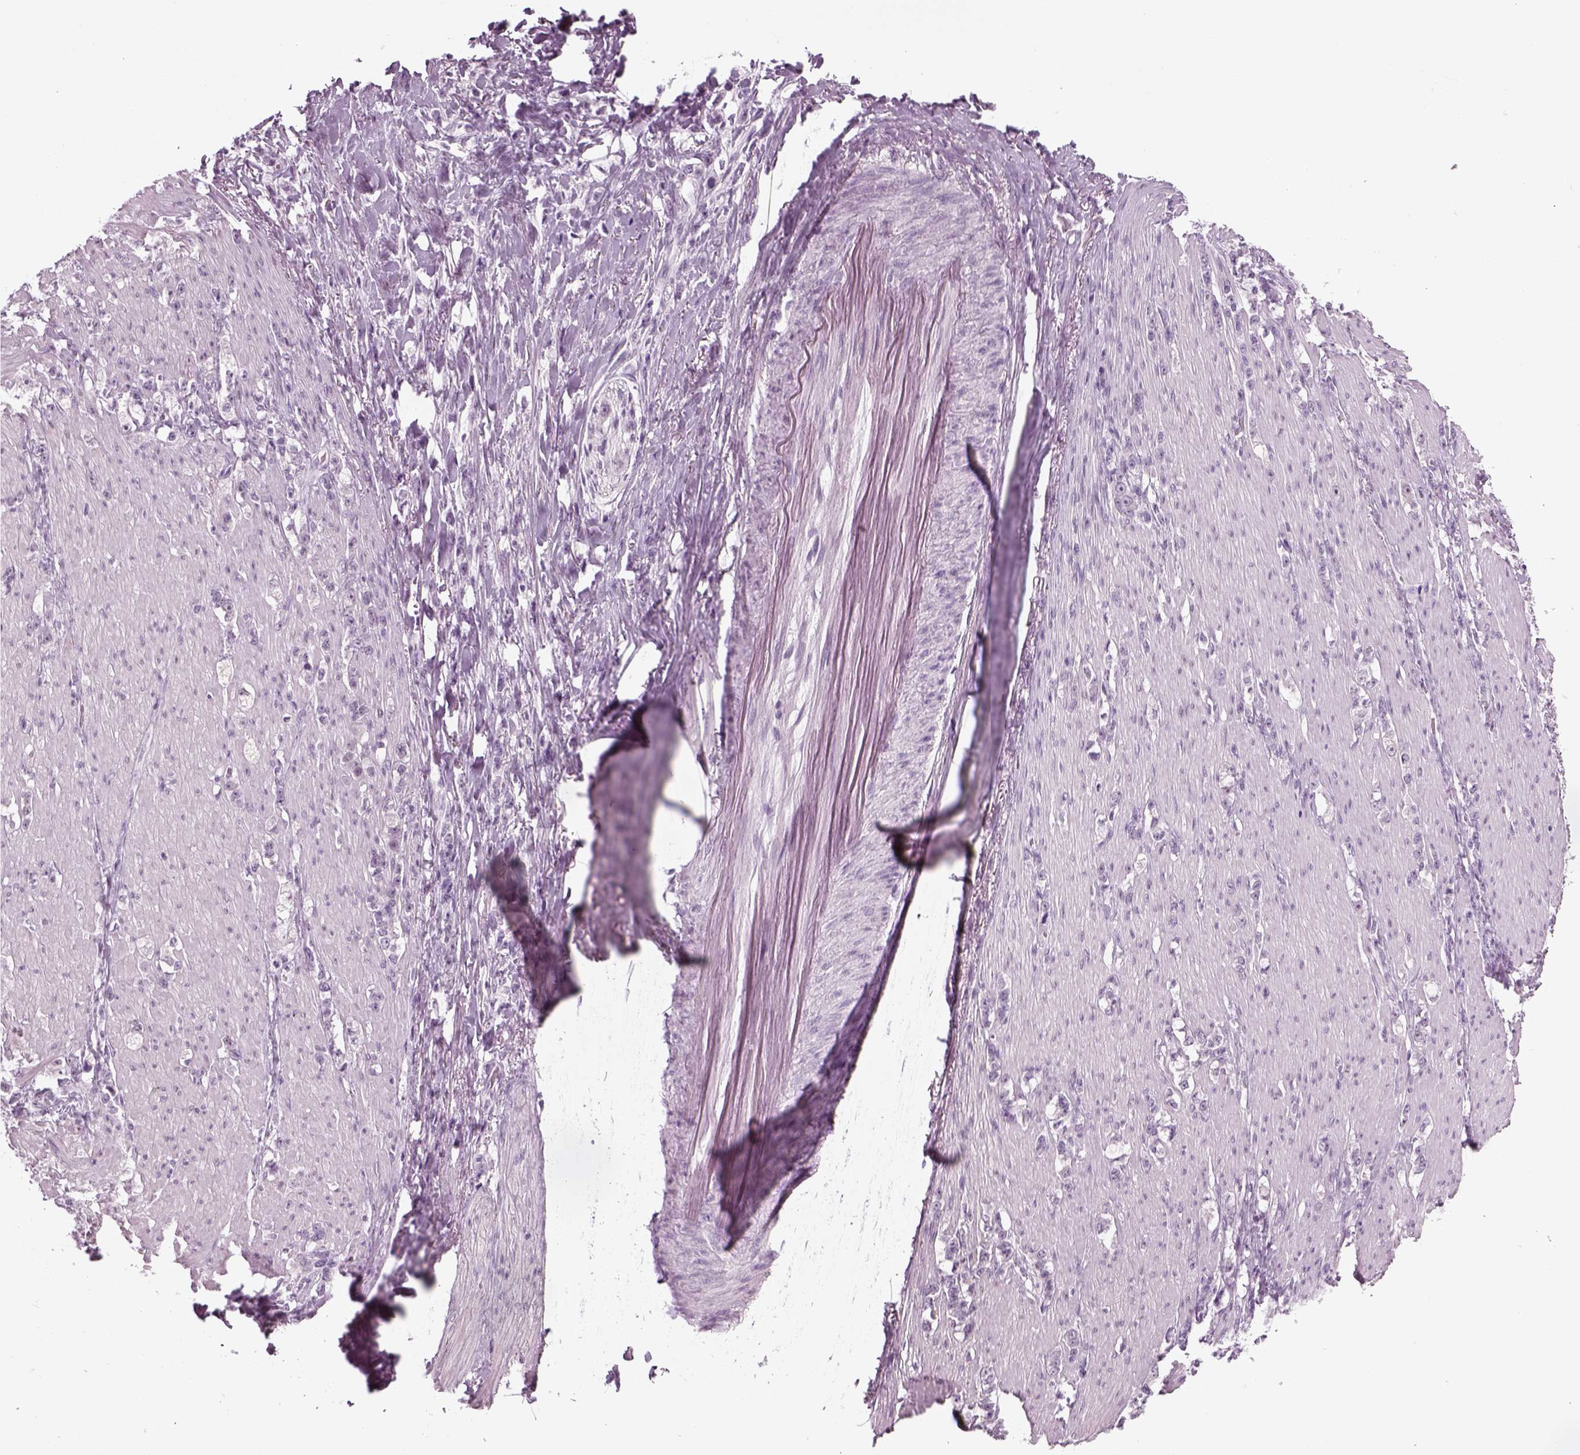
{"staining": {"intensity": "negative", "quantity": "none", "location": "none"}, "tissue": "stomach cancer", "cell_type": "Tumor cells", "image_type": "cancer", "snomed": [{"axis": "morphology", "description": "Adenocarcinoma, NOS"}, {"axis": "topography", "description": "Stomach, lower"}], "caption": "DAB (3,3'-diaminobenzidine) immunohistochemical staining of human adenocarcinoma (stomach) reveals no significant positivity in tumor cells. (Brightfield microscopy of DAB (3,3'-diaminobenzidine) immunohistochemistry at high magnification).", "gene": "KRT75", "patient": {"sex": "male", "age": 88}}